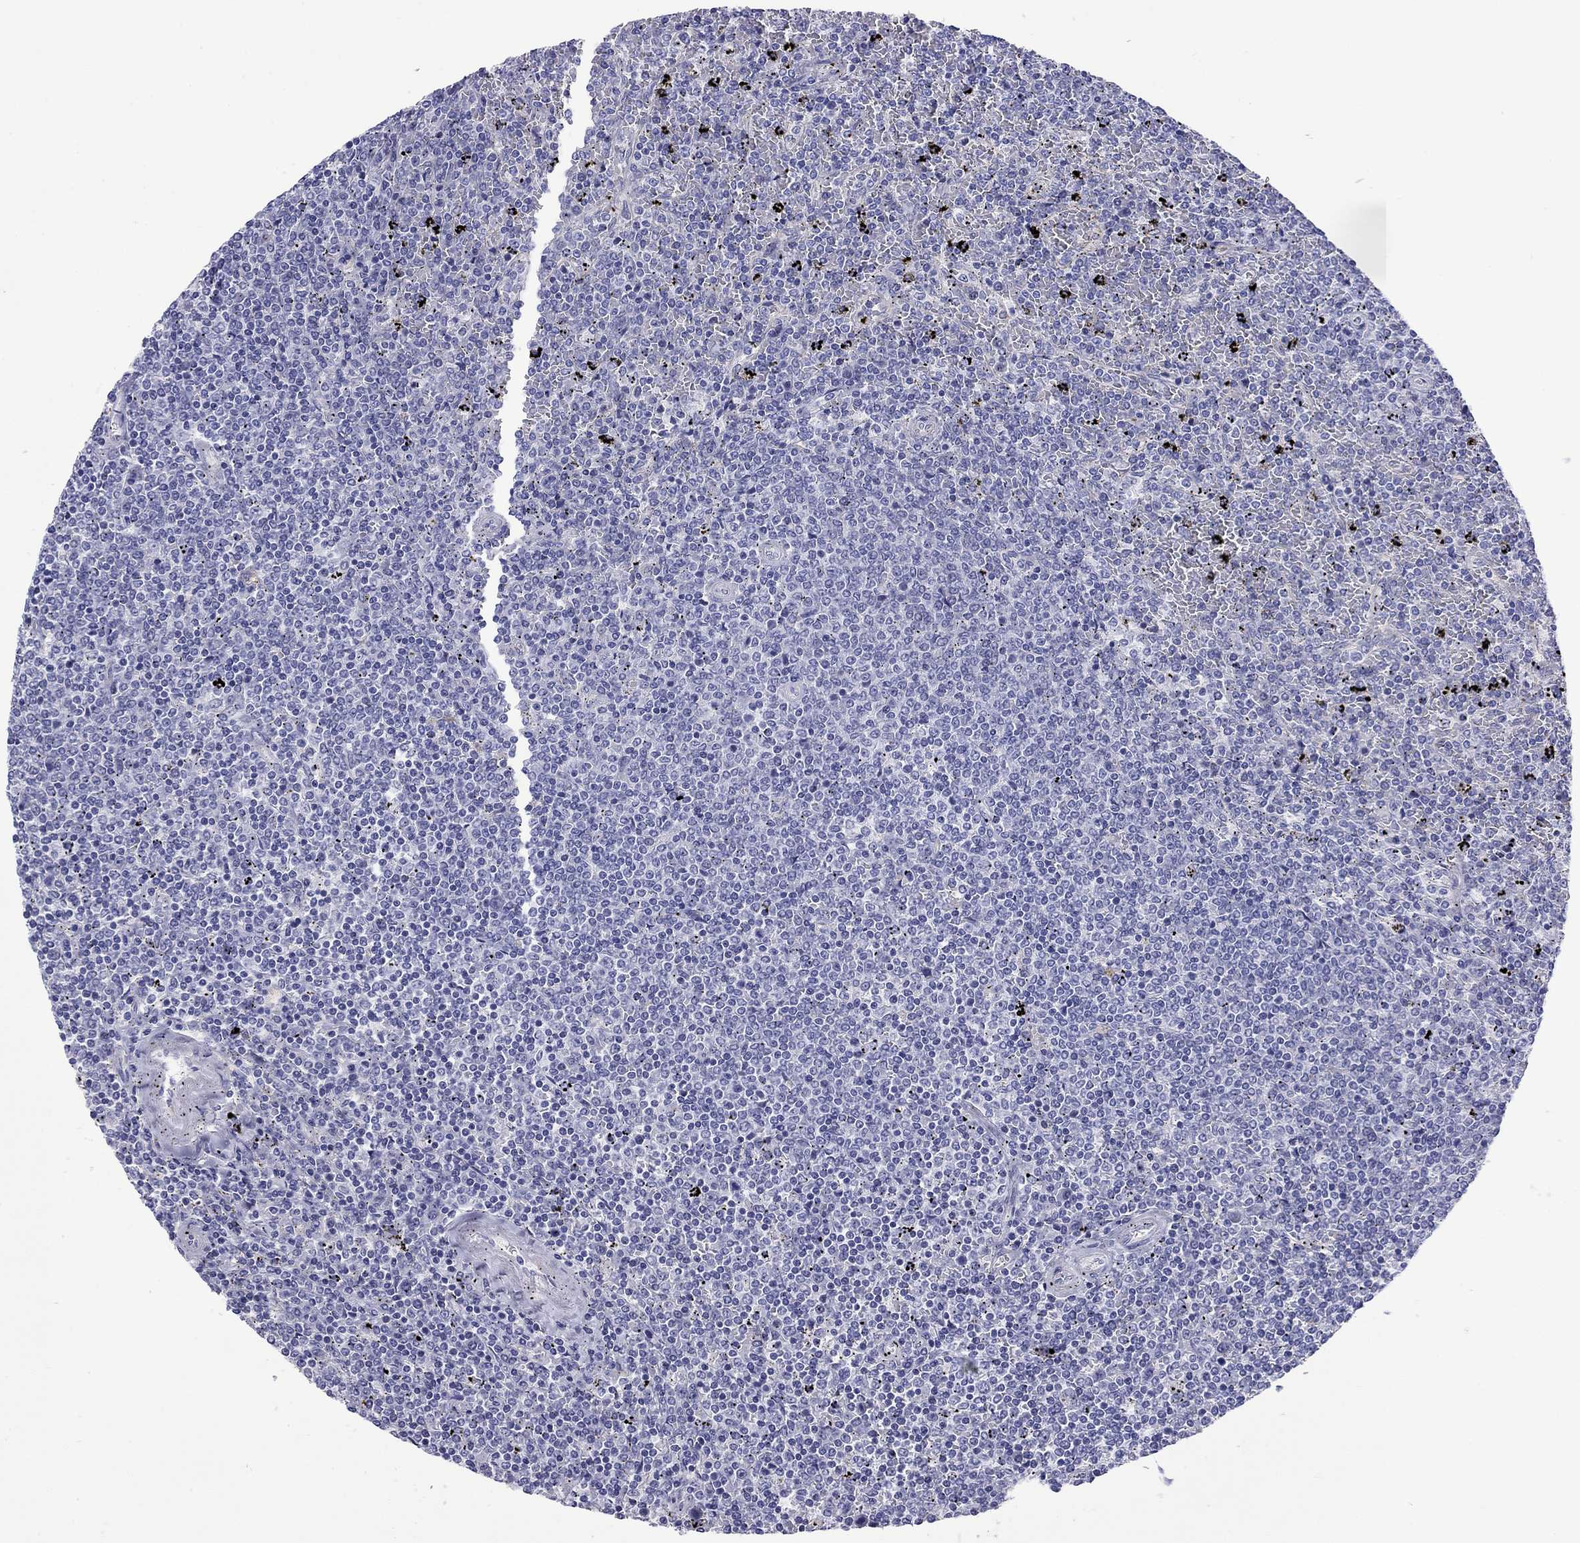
{"staining": {"intensity": "negative", "quantity": "none", "location": "none"}, "tissue": "lymphoma", "cell_type": "Tumor cells", "image_type": "cancer", "snomed": [{"axis": "morphology", "description": "Malignant lymphoma, non-Hodgkin's type, Low grade"}, {"axis": "topography", "description": "Spleen"}], "caption": "The histopathology image exhibits no significant positivity in tumor cells of lymphoma.", "gene": "CMYA5", "patient": {"sex": "female", "age": 77}}